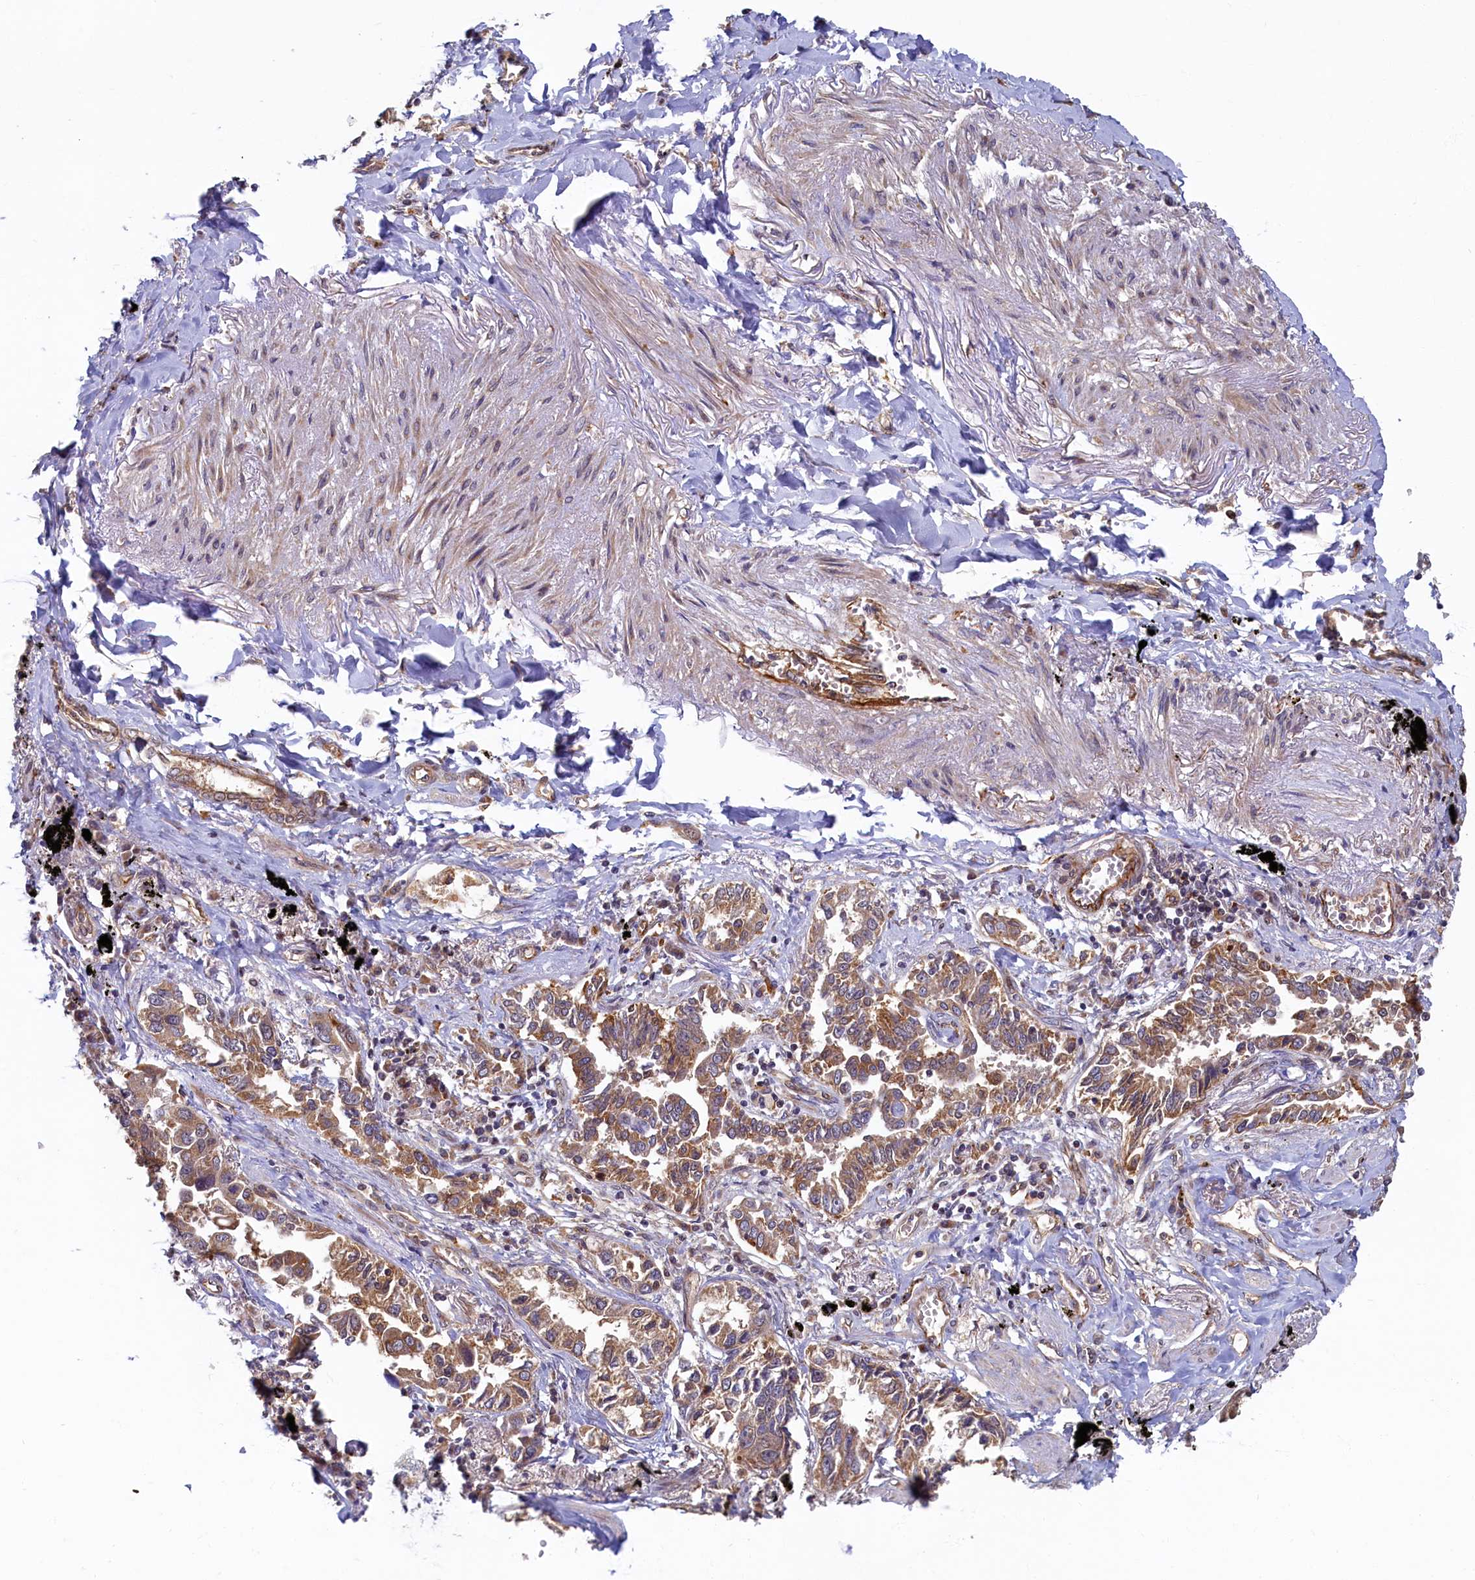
{"staining": {"intensity": "moderate", "quantity": ">75%", "location": "cytoplasmic/membranous"}, "tissue": "lung cancer", "cell_type": "Tumor cells", "image_type": "cancer", "snomed": [{"axis": "morphology", "description": "Adenocarcinoma, NOS"}, {"axis": "topography", "description": "Lung"}], "caption": "Lung cancer was stained to show a protein in brown. There is medium levels of moderate cytoplasmic/membranous expression in approximately >75% of tumor cells. (Brightfield microscopy of DAB IHC at high magnification).", "gene": "STX12", "patient": {"sex": "male", "age": 67}}